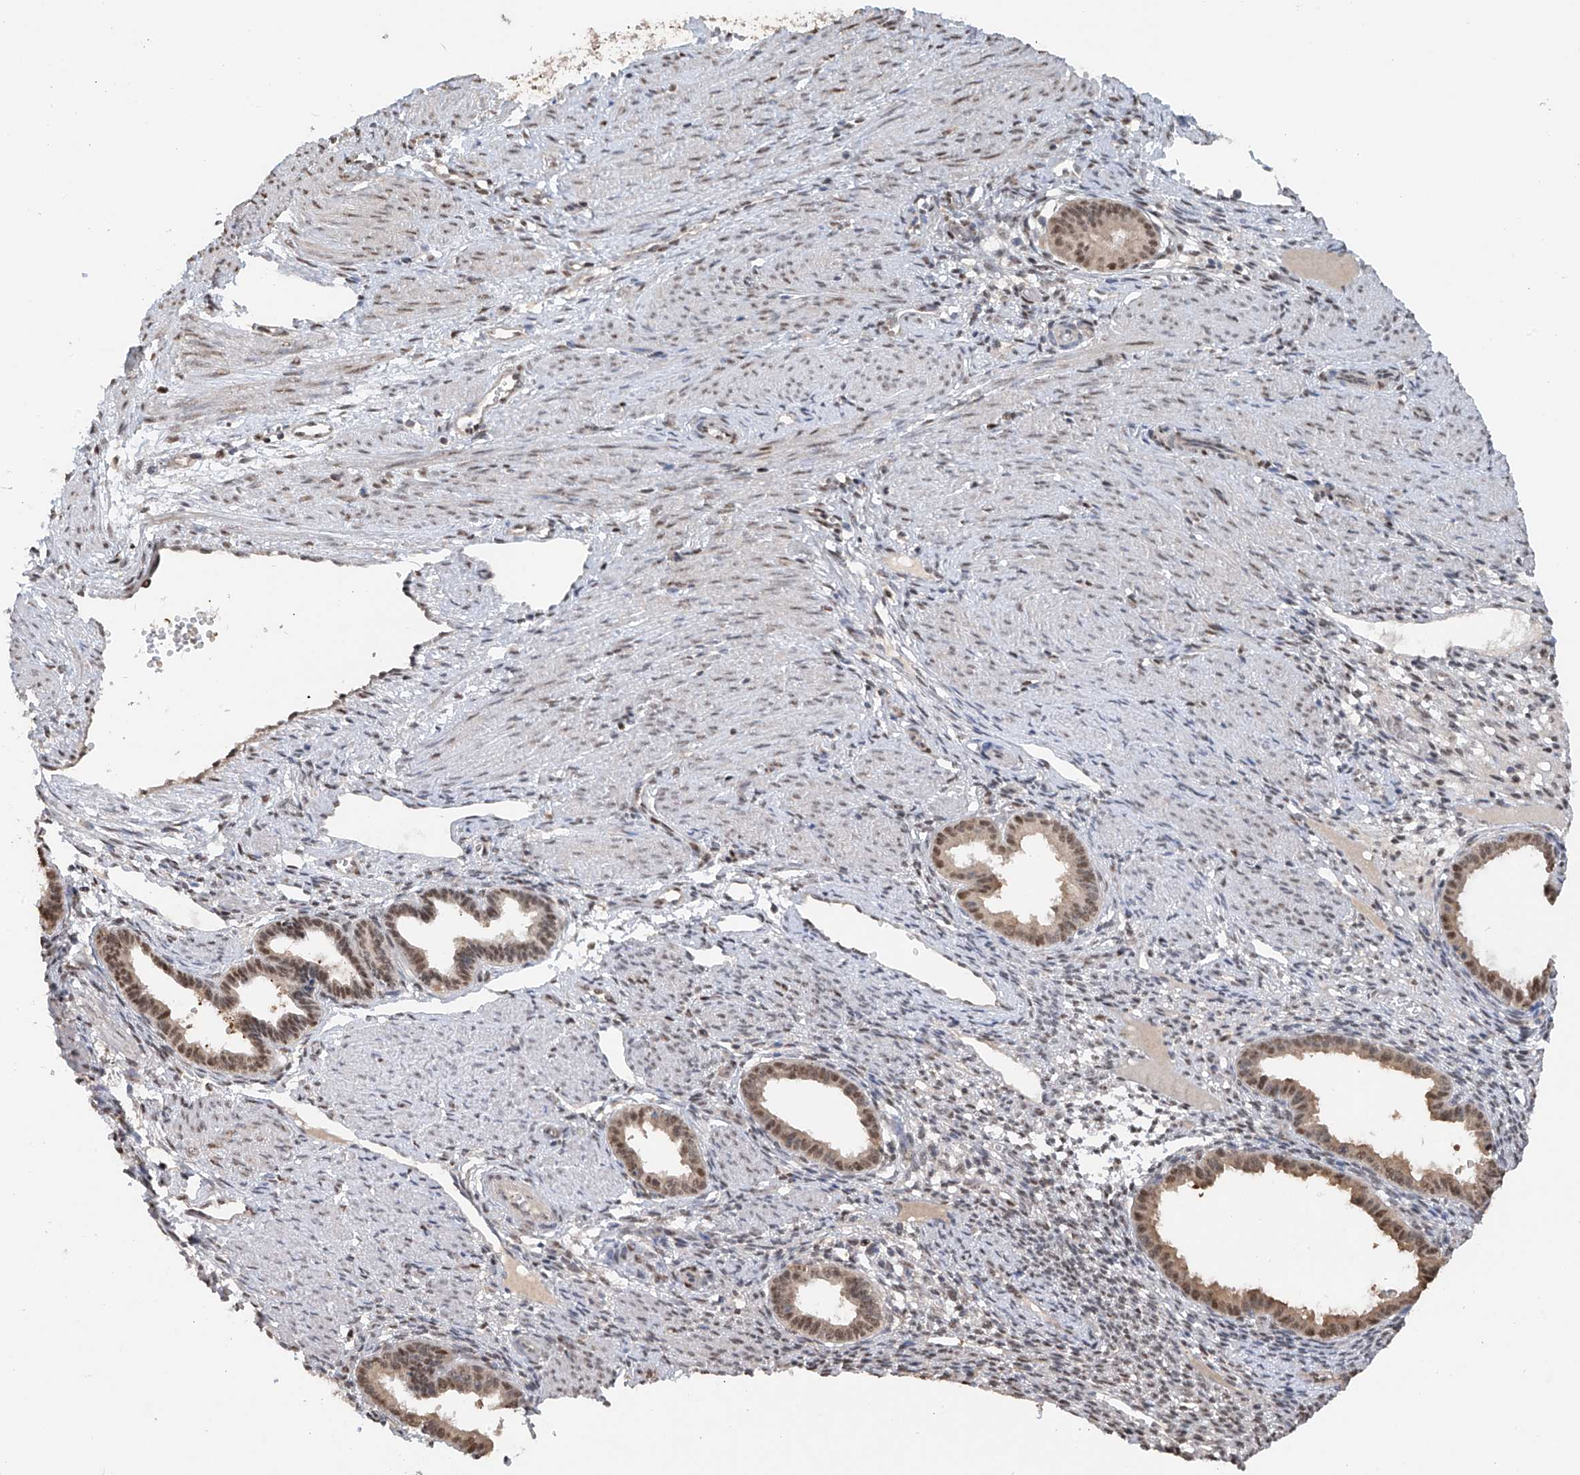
{"staining": {"intensity": "negative", "quantity": "none", "location": "none"}, "tissue": "endometrium", "cell_type": "Cells in endometrial stroma", "image_type": "normal", "snomed": [{"axis": "morphology", "description": "Normal tissue, NOS"}, {"axis": "topography", "description": "Endometrium"}], "caption": "High magnification brightfield microscopy of normal endometrium stained with DAB (brown) and counterstained with hematoxylin (blue): cells in endometrial stroma show no significant positivity.", "gene": "PMM1", "patient": {"sex": "female", "age": 33}}